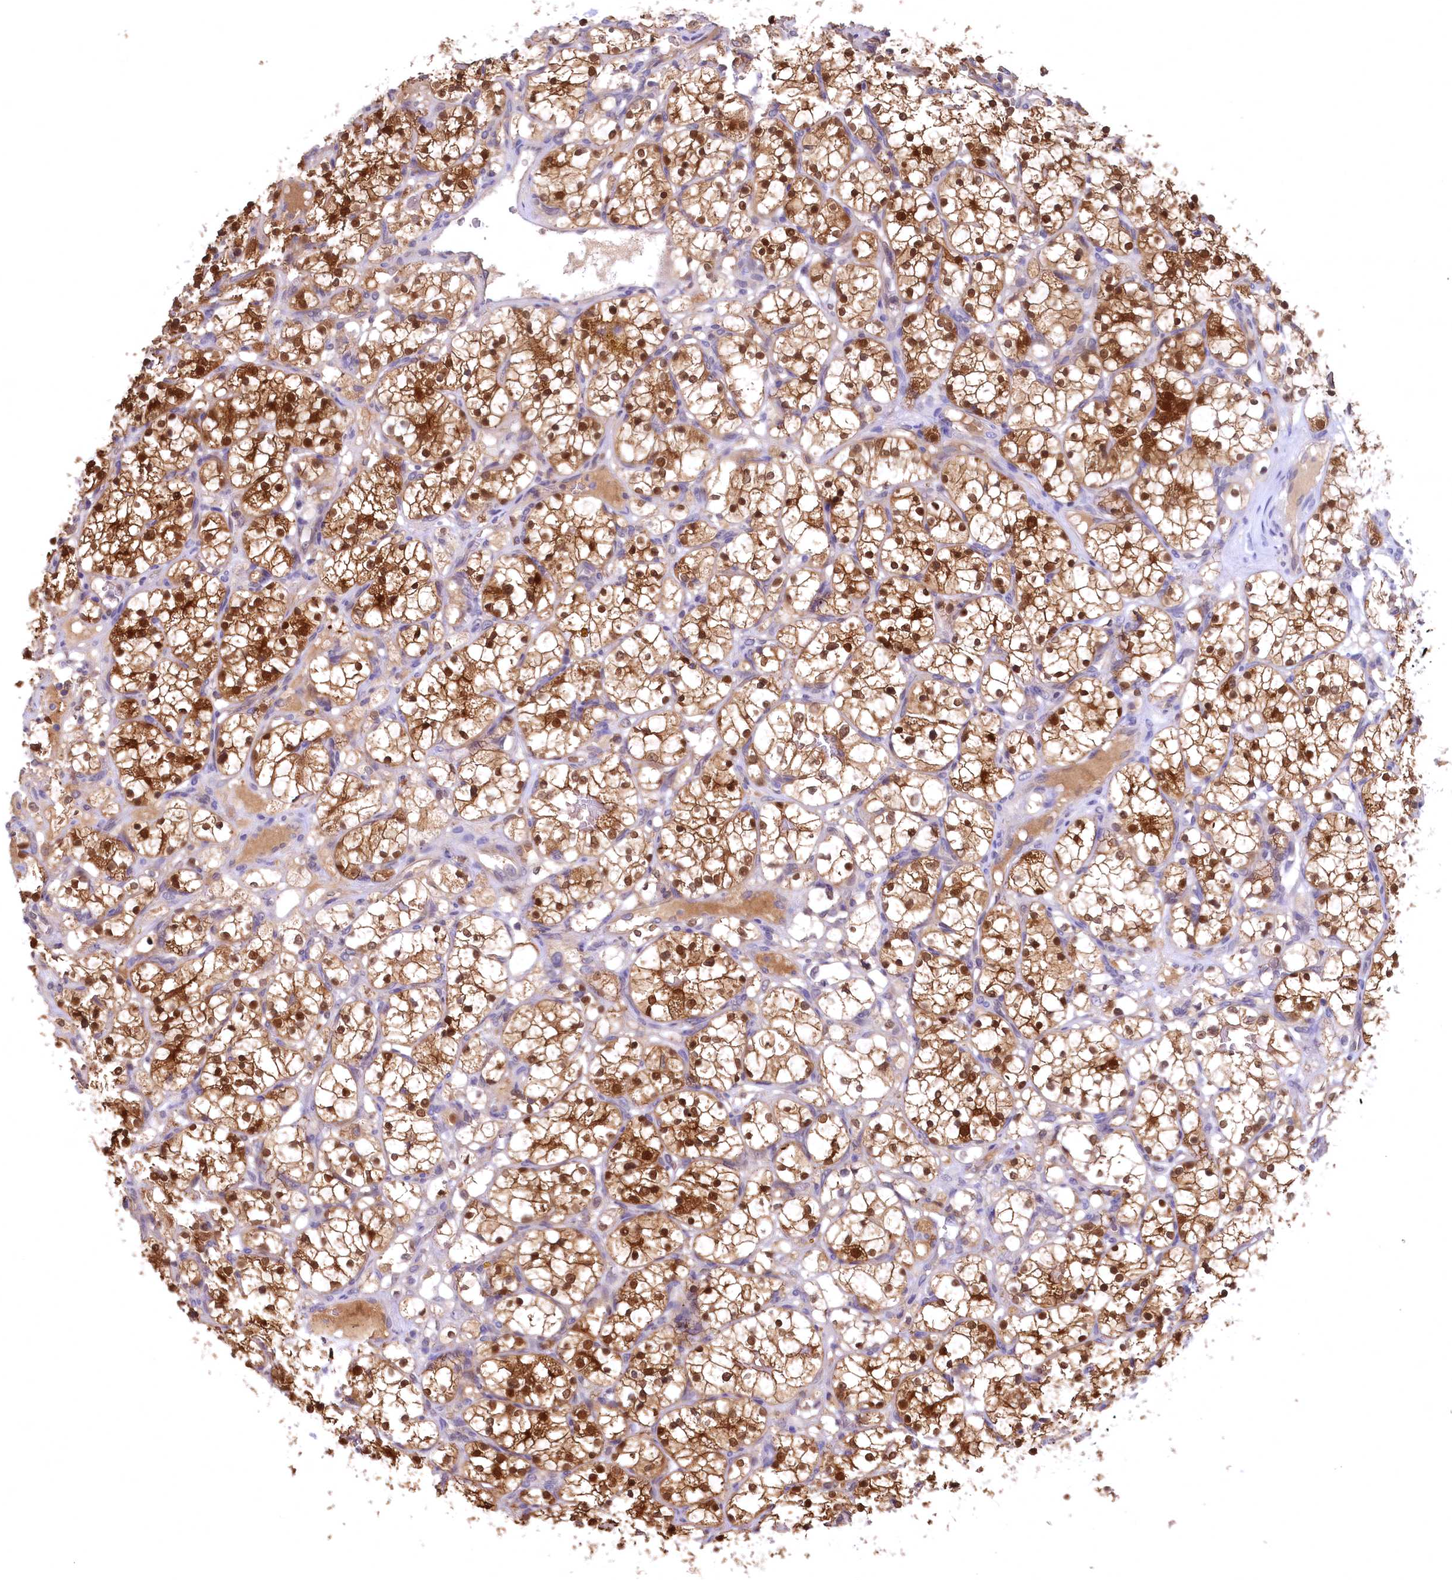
{"staining": {"intensity": "strong", "quantity": "25%-75%", "location": "cytoplasmic/membranous,nuclear"}, "tissue": "renal cancer", "cell_type": "Tumor cells", "image_type": "cancer", "snomed": [{"axis": "morphology", "description": "Adenocarcinoma, NOS"}, {"axis": "topography", "description": "Kidney"}], "caption": "This photomicrograph shows renal cancer (adenocarcinoma) stained with immunohistochemistry to label a protein in brown. The cytoplasmic/membranous and nuclear of tumor cells show strong positivity for the protein. Nuclei are counter-stained blue.", "gene": "C11orf54", "patient": {"sex": "female", "age": 69}}